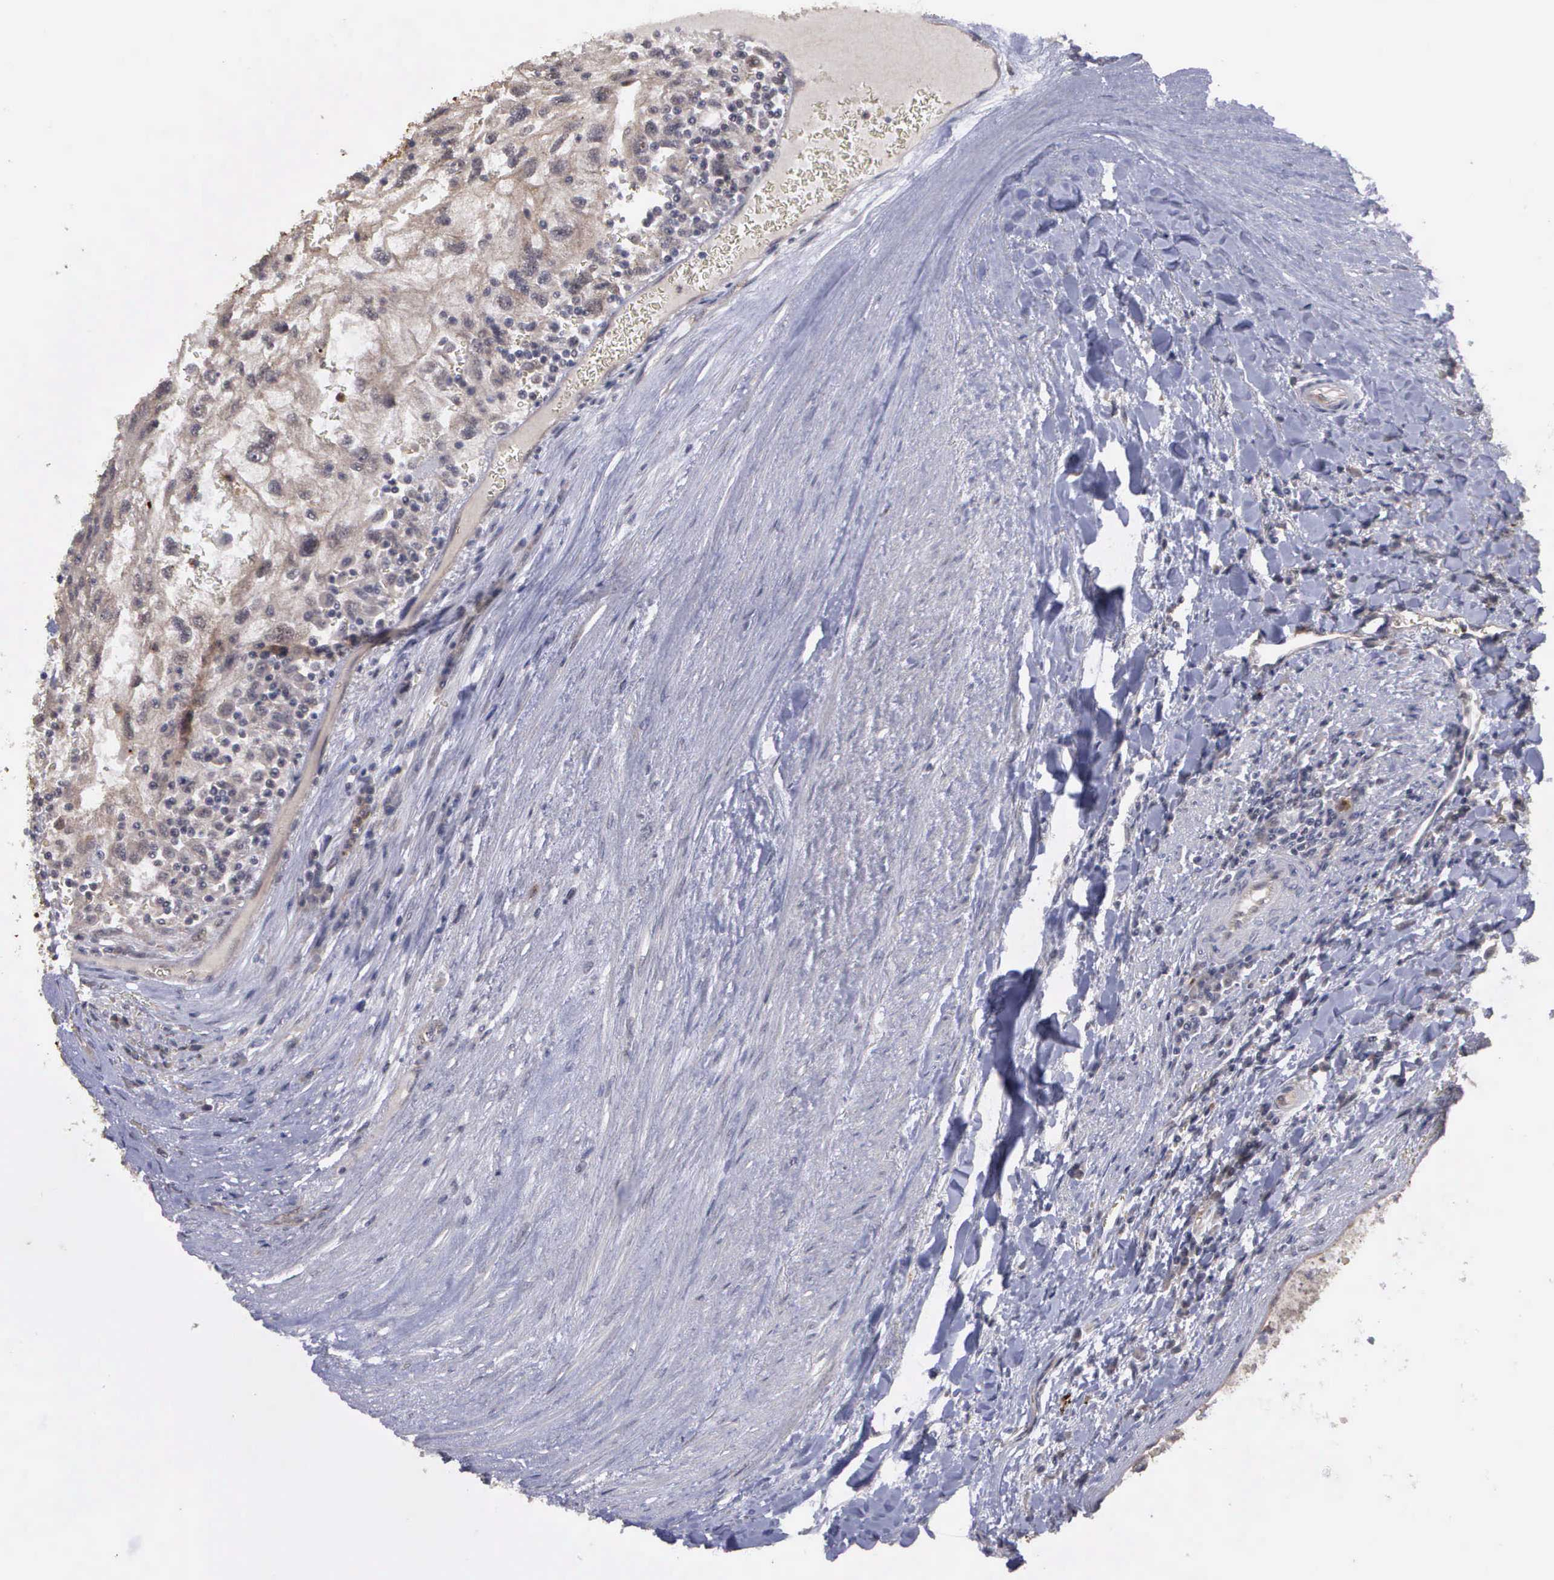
{"staining": {"intensity": "weak", "quantity": "25%-75%", "location": "cytoplasmic/membranous"}, "tissue": "renal cancer", "cell_type": "Tumor cells", "image_type": "cancer", "snomed": [{"axis": "morphology", "description": "Normal tissue, NOS"}, {"axis": "morphology", "description": "Adenocarcinoma, NOS"}, {"axis": "topography", "description": "Kidney"}], "caption": "Protein analysis of renal cancer (adenocarcinoma) tissue exhibits weak cytoplasmic/membranous staining in approximately 25%-75% of tumor cells.", "gene": "MAP3K9", "patient": {"sex": "male", "age": 71}}